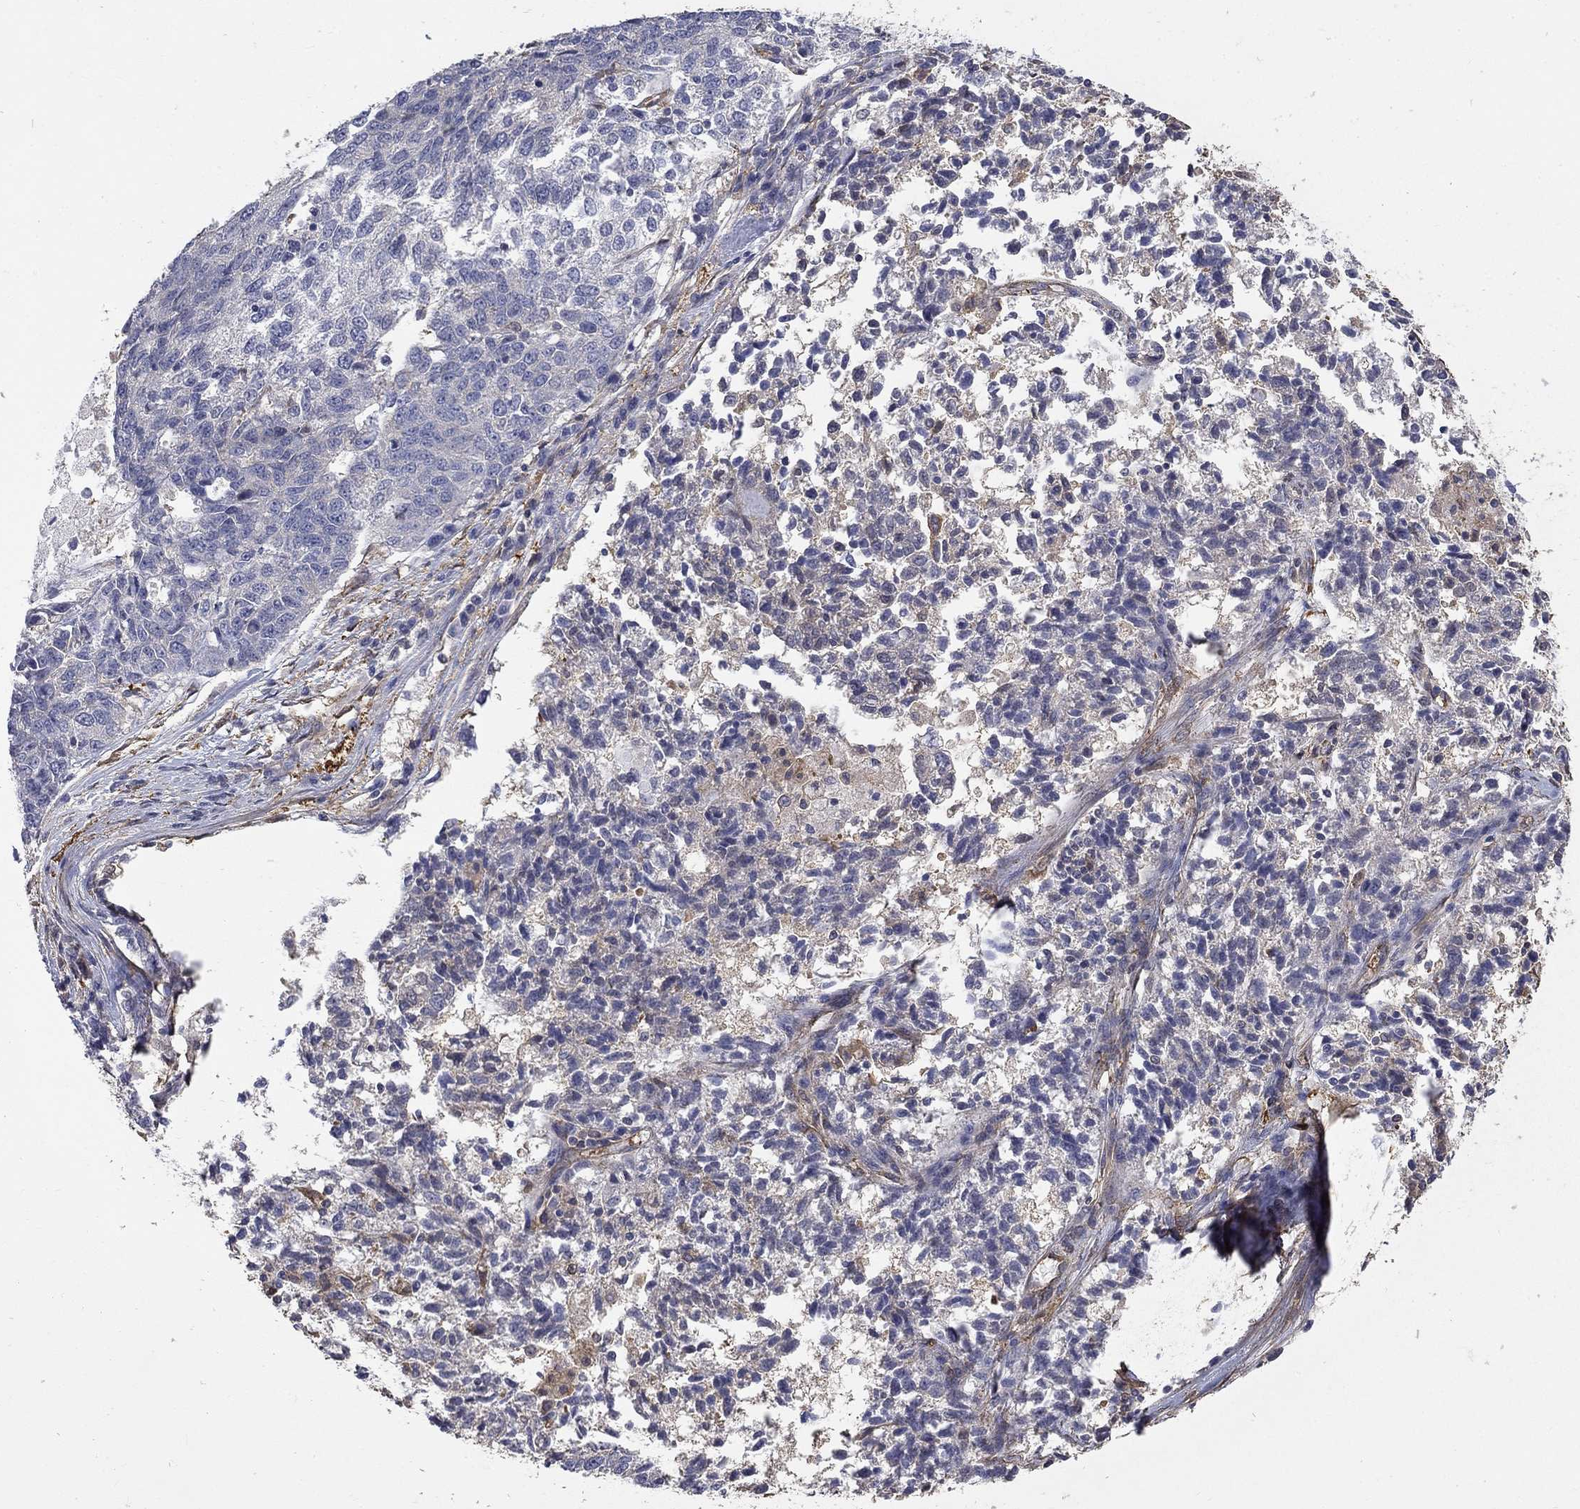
{"staining": {"intensity": "negative", "quantity": "none", "location": "none"}, "tissue": "ovarian cancer", "cell_type": "Tumor cells", "image_type": "cancer", "snomed": [{"axis": "morphology", "description": "Cystadenocarcinoma, serous, NOS"}, {"axis": "topography", "description": "Ovary"}], "caption": "IHC histopathology image of ovarian cancer (serous cystadenocarcinoma) stained for a protein (brown), which displays no expression in tumor cells. (DAB immunohistochemistry (IHC) visualized using brightfield microscopy, high magnification).", "gene": "DPYSL2", "patient": {"sex": "female", "age": 71}}